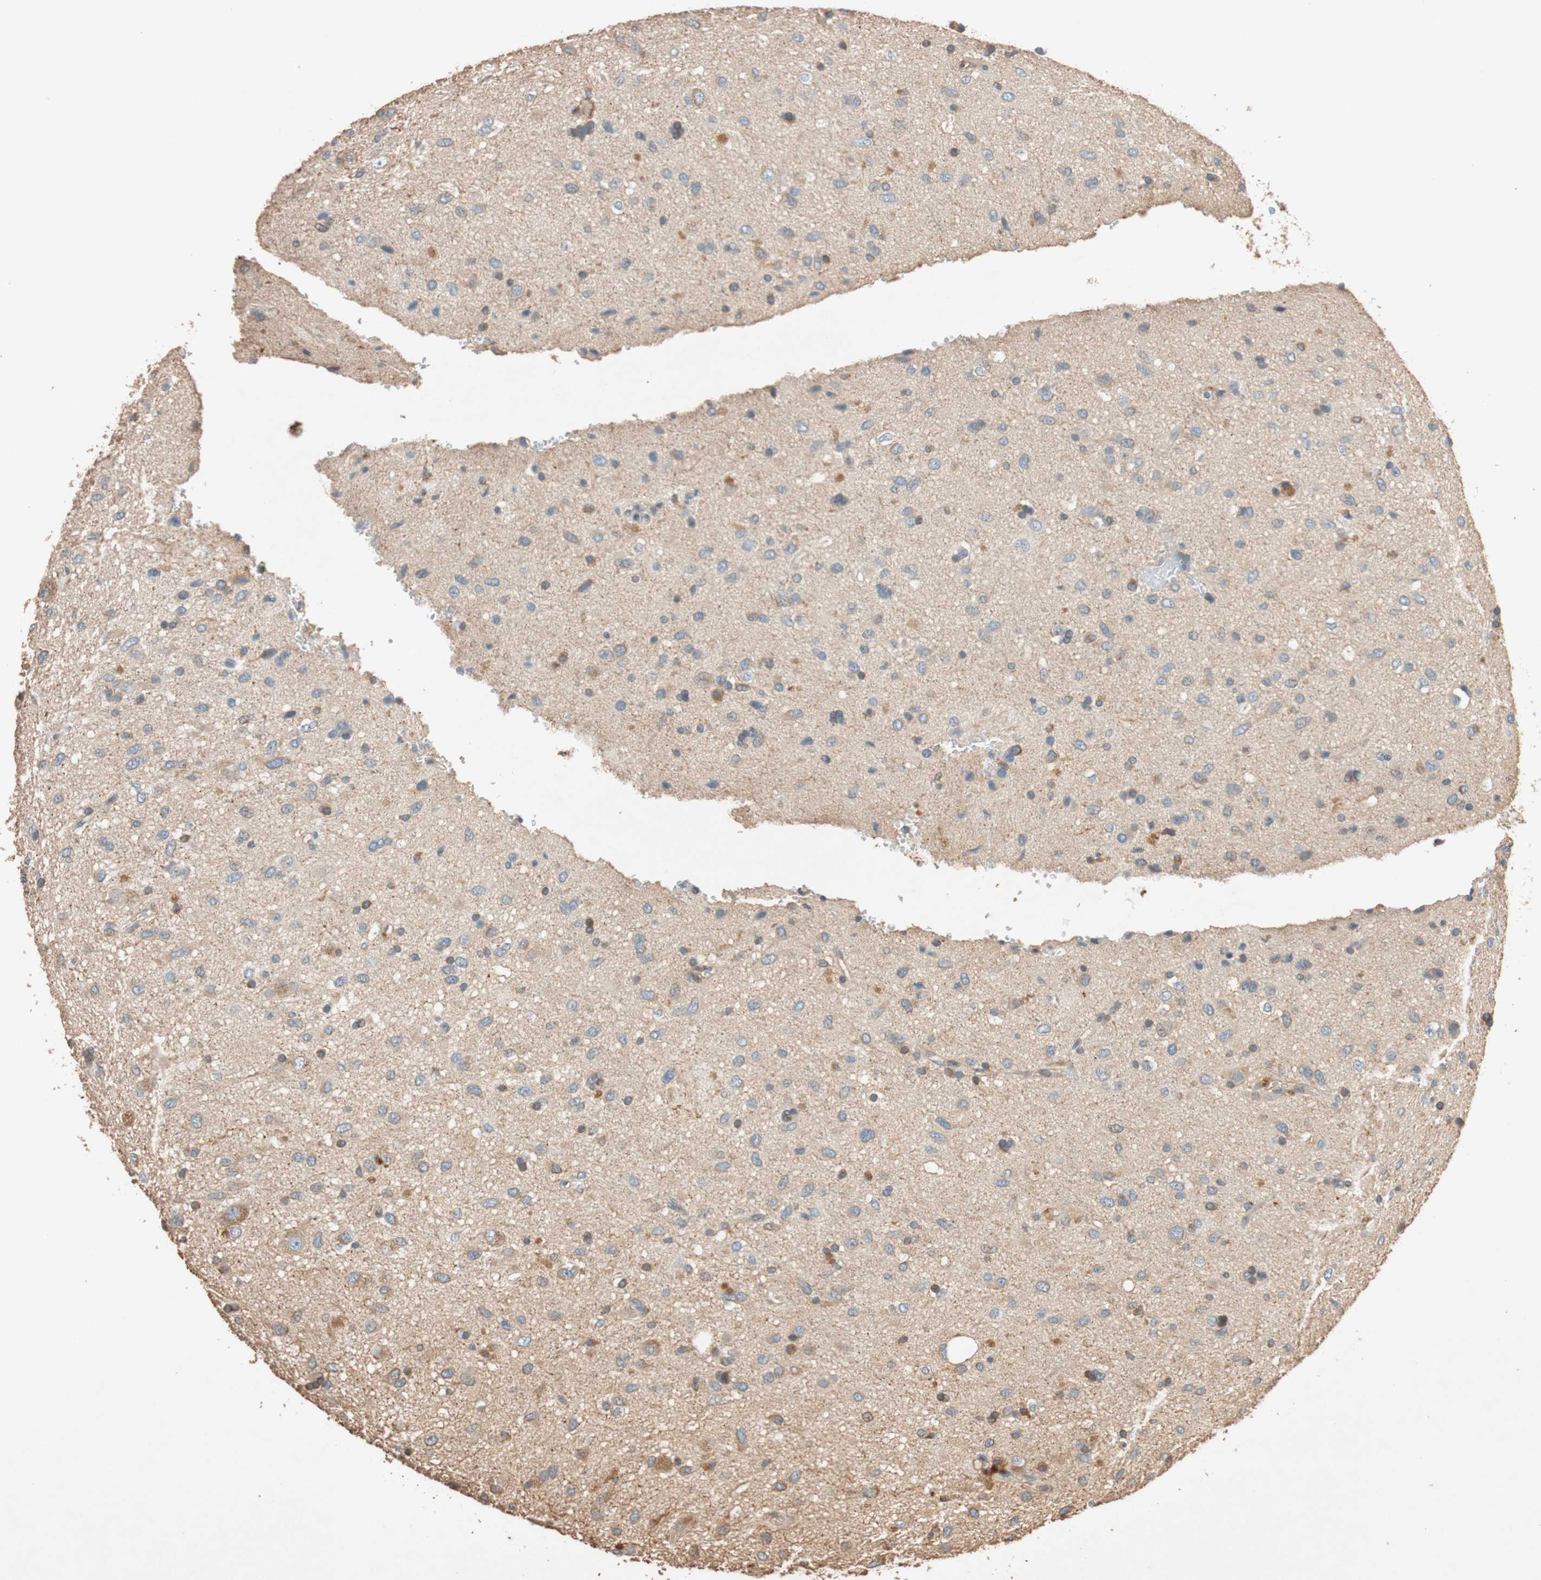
{"staining": {"intensity": "weak", "quantity": "25%-75%", "location": "cytoplasmic/membranous"}, "tissue": "glioma", "cell_type": "Tumor cells", "image_type": "cancer", "snomed": [{"axis": "morphology", "description": "Glioma, malignant, Low grade"}, {"axis": "topography", "description": "Brain"}], "caption": "A high-resolution micrograph shows immunohistochemistry (IHC) staining of malignant glioma (low-grade), which displays weak cytoplasmic/membranous expression in about 25%-75% of tumor cells.", "gene": "TUBB", "patient": {"sex": "male", "age": 77}}